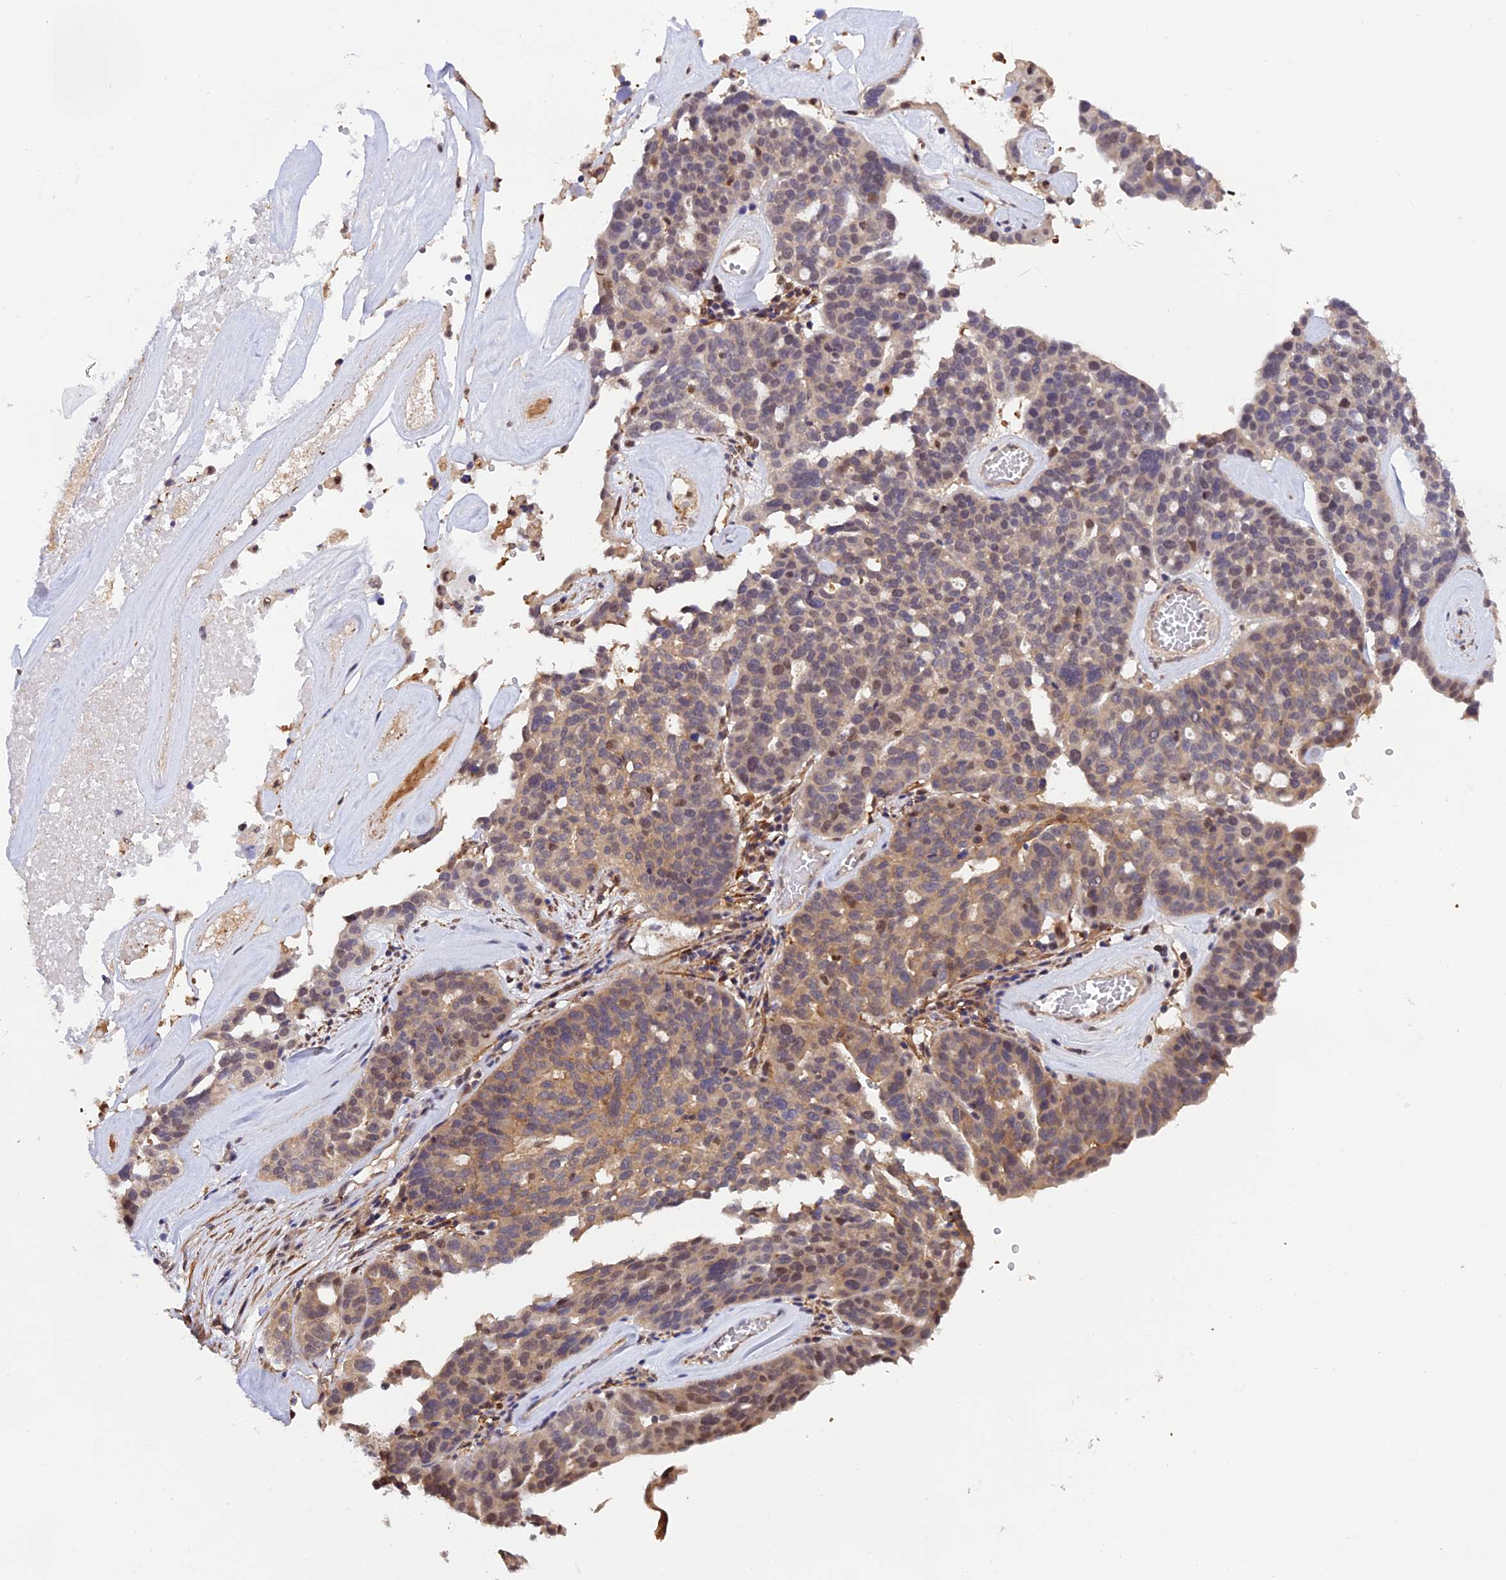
{"staining": {"intensity": "weak", "quantity": "25%-75%", "location": "cytoplasmic/membranous,nuclear"}, "tissue": "ovarian cancer", "cell_type": "Tumor cells", "image_type": "cancer", "snomed": [{"axis": "morphology", "description": "Cystadenocarcinoma, serous, NOS"}, {"axis": "topography", "description": "Ovary"}], "caption": "Immunohistochemical staining of serous cystadenocarcinoma (ovarian) reveals low levels of weak cytoplasmic/membranous and nuclear positivity in about 25%-75% of tumor cells.", "gene": "PSMB3", "patient": {"sex": "female", "age": 59}}